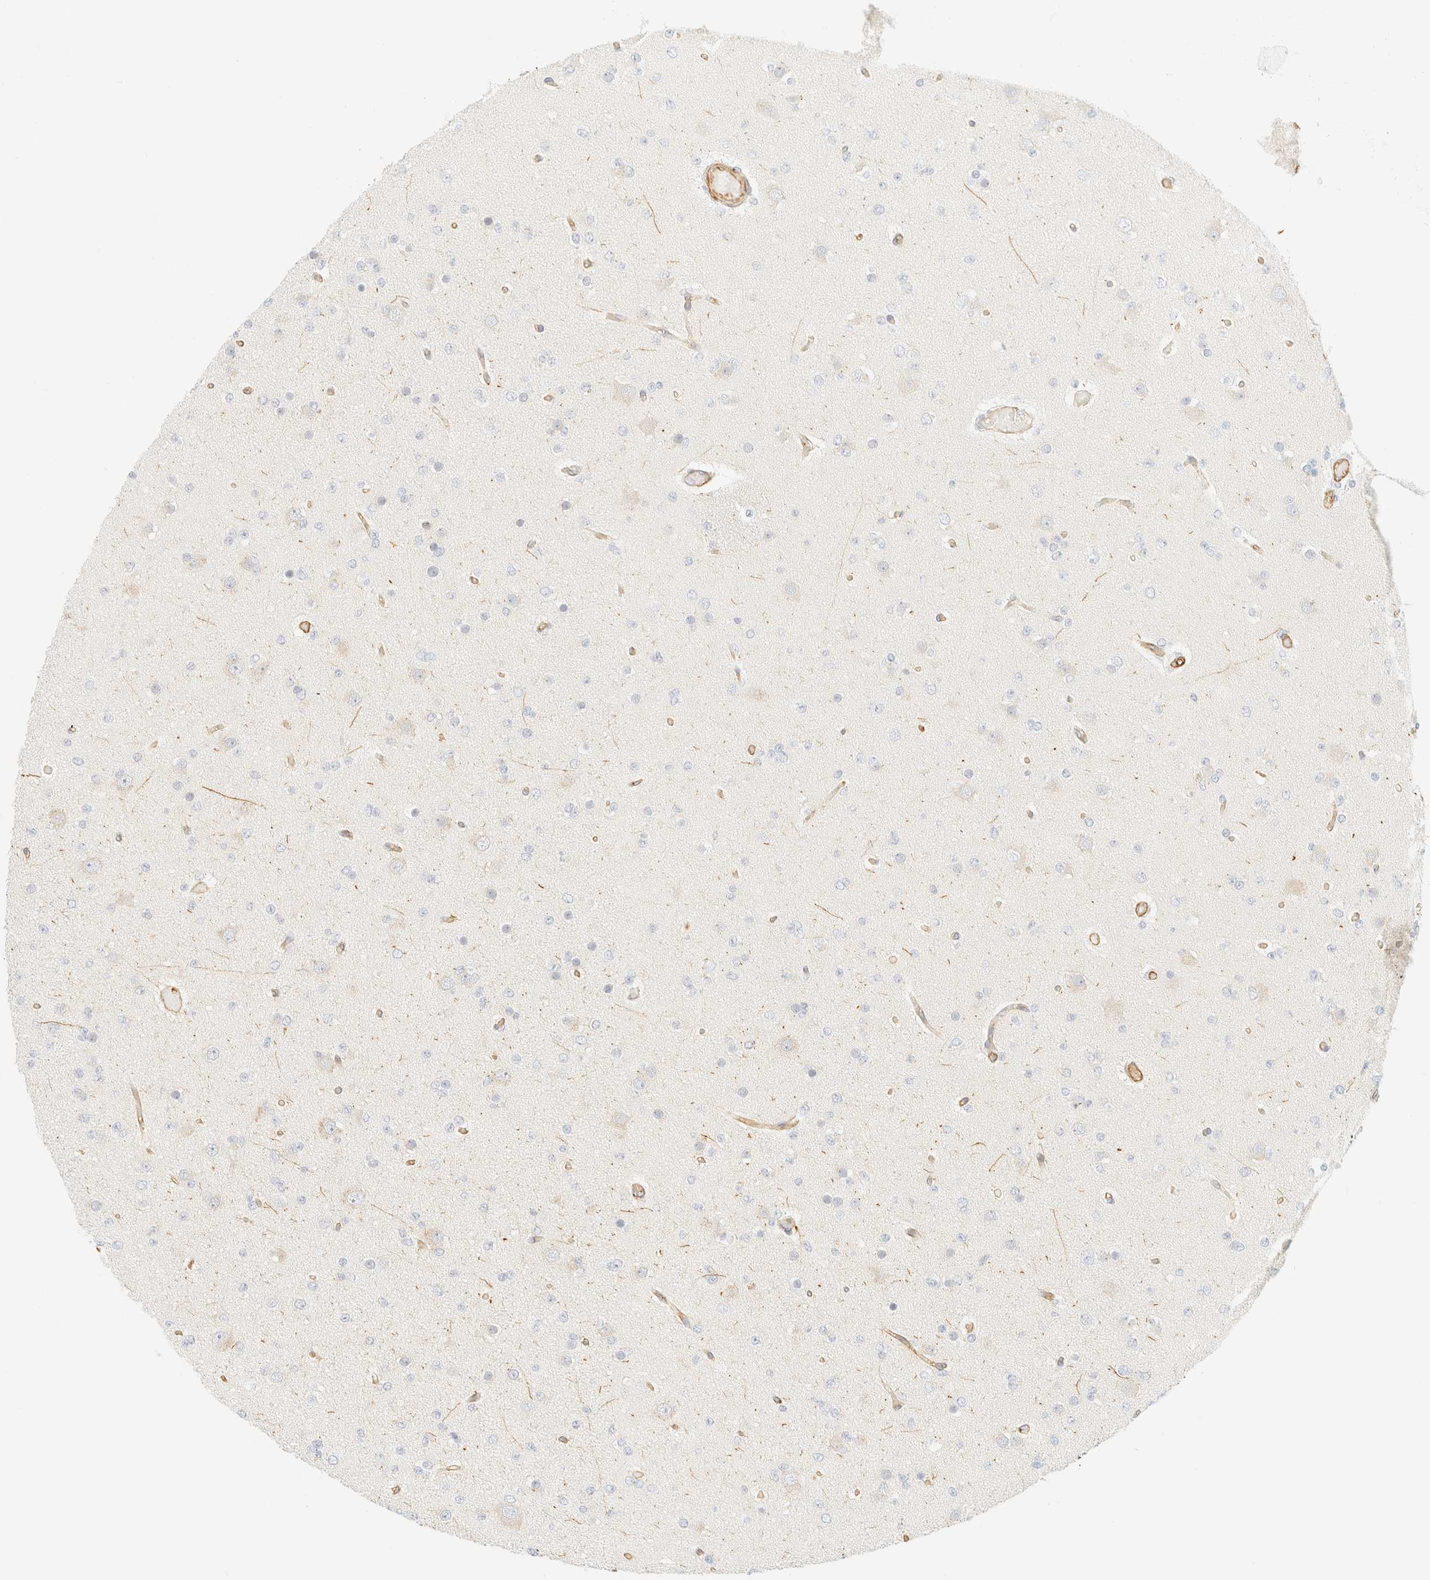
{"staining": {"intensity": "negative", "quantity": "none", "location": "none"}, "tissue": "glioma", "cell_type": "Tumor cells", "image_type": "cancer", "snomed": [{"axis": "morphology", "description": "Glioma, malignant, Low grade"}, {"axis": "topography", "description": "Brain"}], "caption": "Glioma stained for a protein using IHC shows no expression tumor cells.", "gene": "OTOP2", "patient": {"sex": "female", "age": 22}}